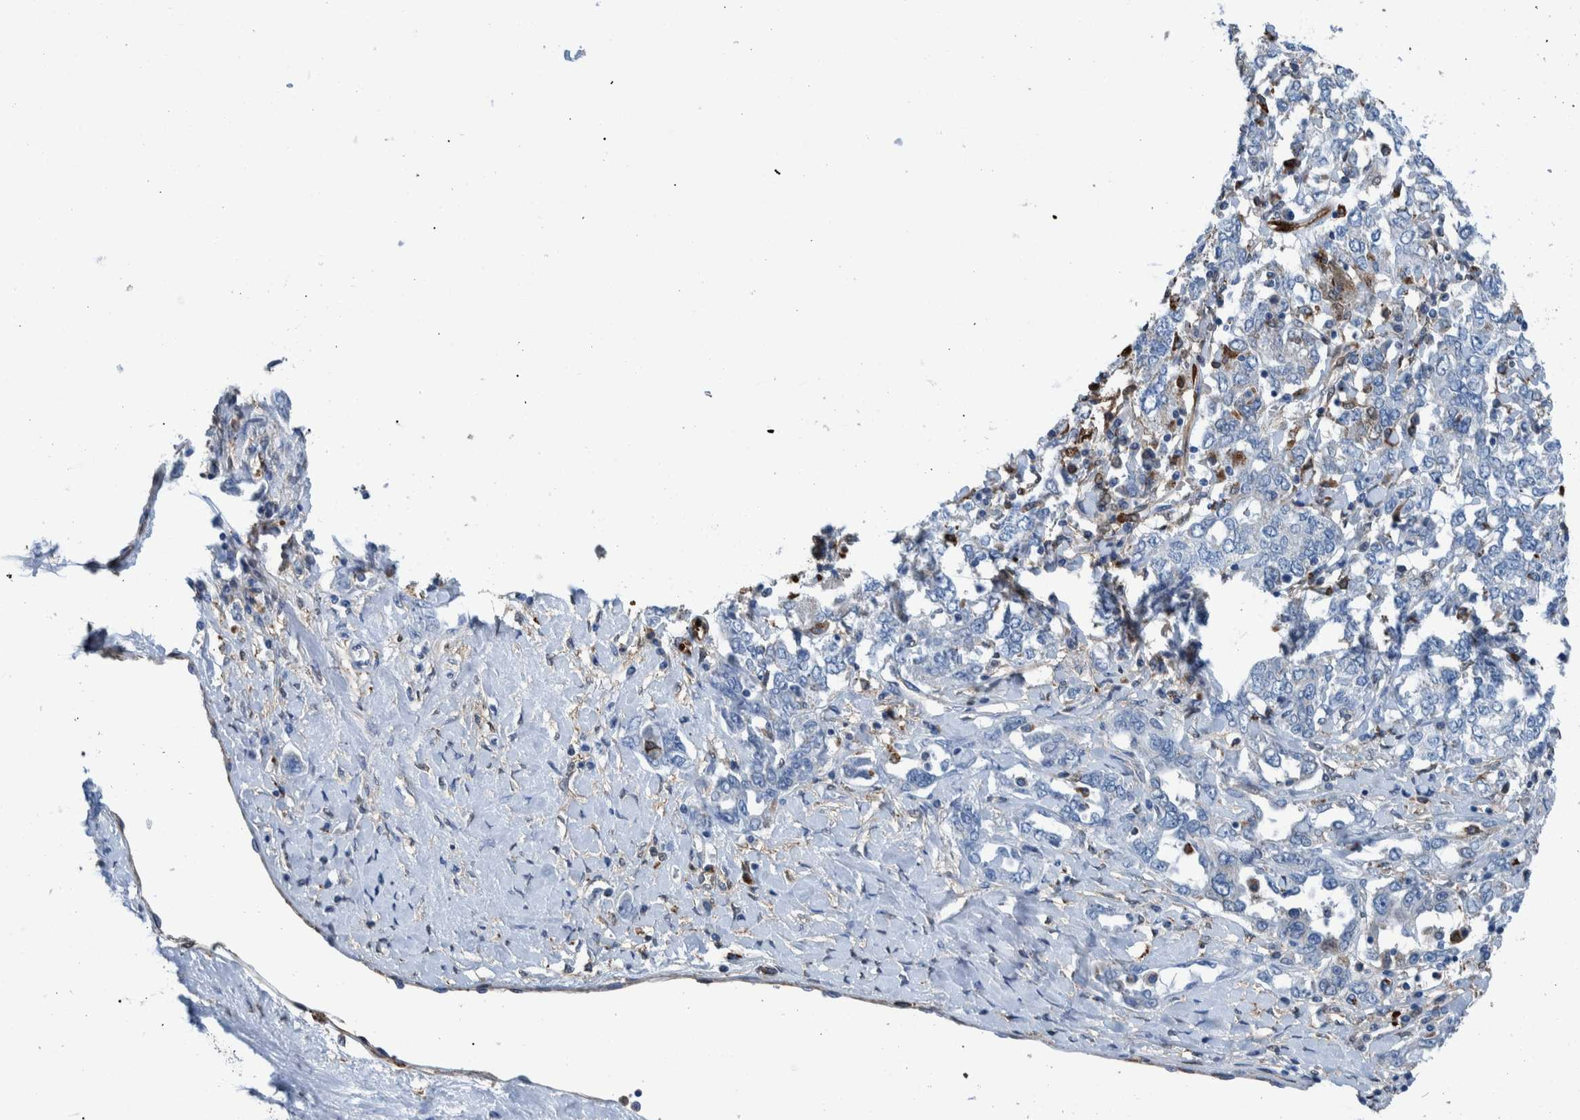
{"staining": {"intensity": "negative", "quantity": "none", "location": "none"}, "tissue": "ovarian cancer", "cell_type": "Tumor cells", "image_type": "cancer", "snomed": [{"axis": "morphology", "description": "Carcinoma, endometroid"}, {"axis": "topography", "description": "Ovary"}], "caption": "IHC of human endometroid carcinoma (ovarian) shows no expression in tumor cells.", "gene": "IDO1", "patient": {"sex": "female", "age": 62}}